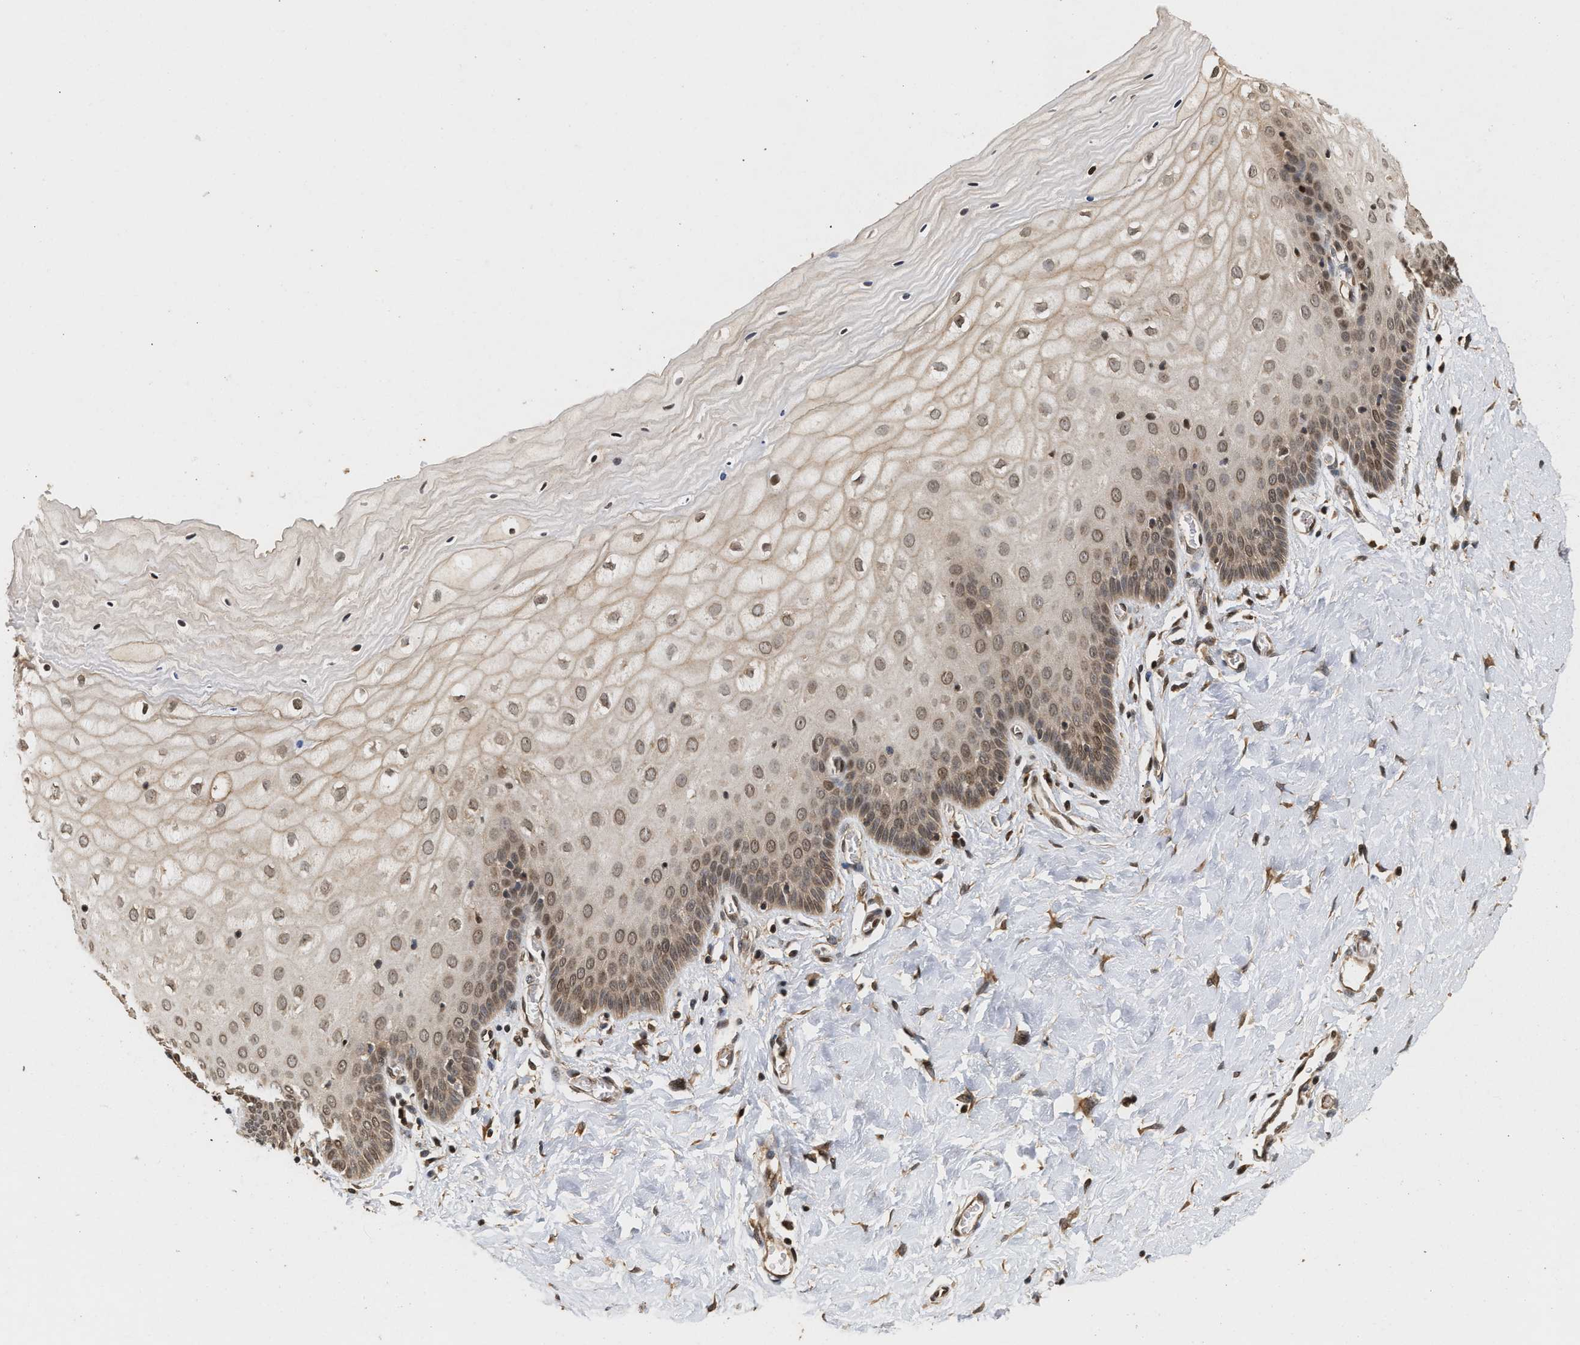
{"staining": {"intensity": "moderate", "quantity": ">75%", "location": "cytoplasmic/membranous"}, "tissue": "cervix", "cell_type": "Glandular cells", "image_type": "normal", "snomed": [{"axis": "morphology", "description": "Normal tissue, NOS"}, {"axis": "topography", "description": "Cervix"}], "caption": "Glandular cells reveal moderate cytoplasmic/membranous staining in approximately >75% of cells in benign cervix.", "gene": "ABHD5", "patient": {"sex": "female", "age": 55}}